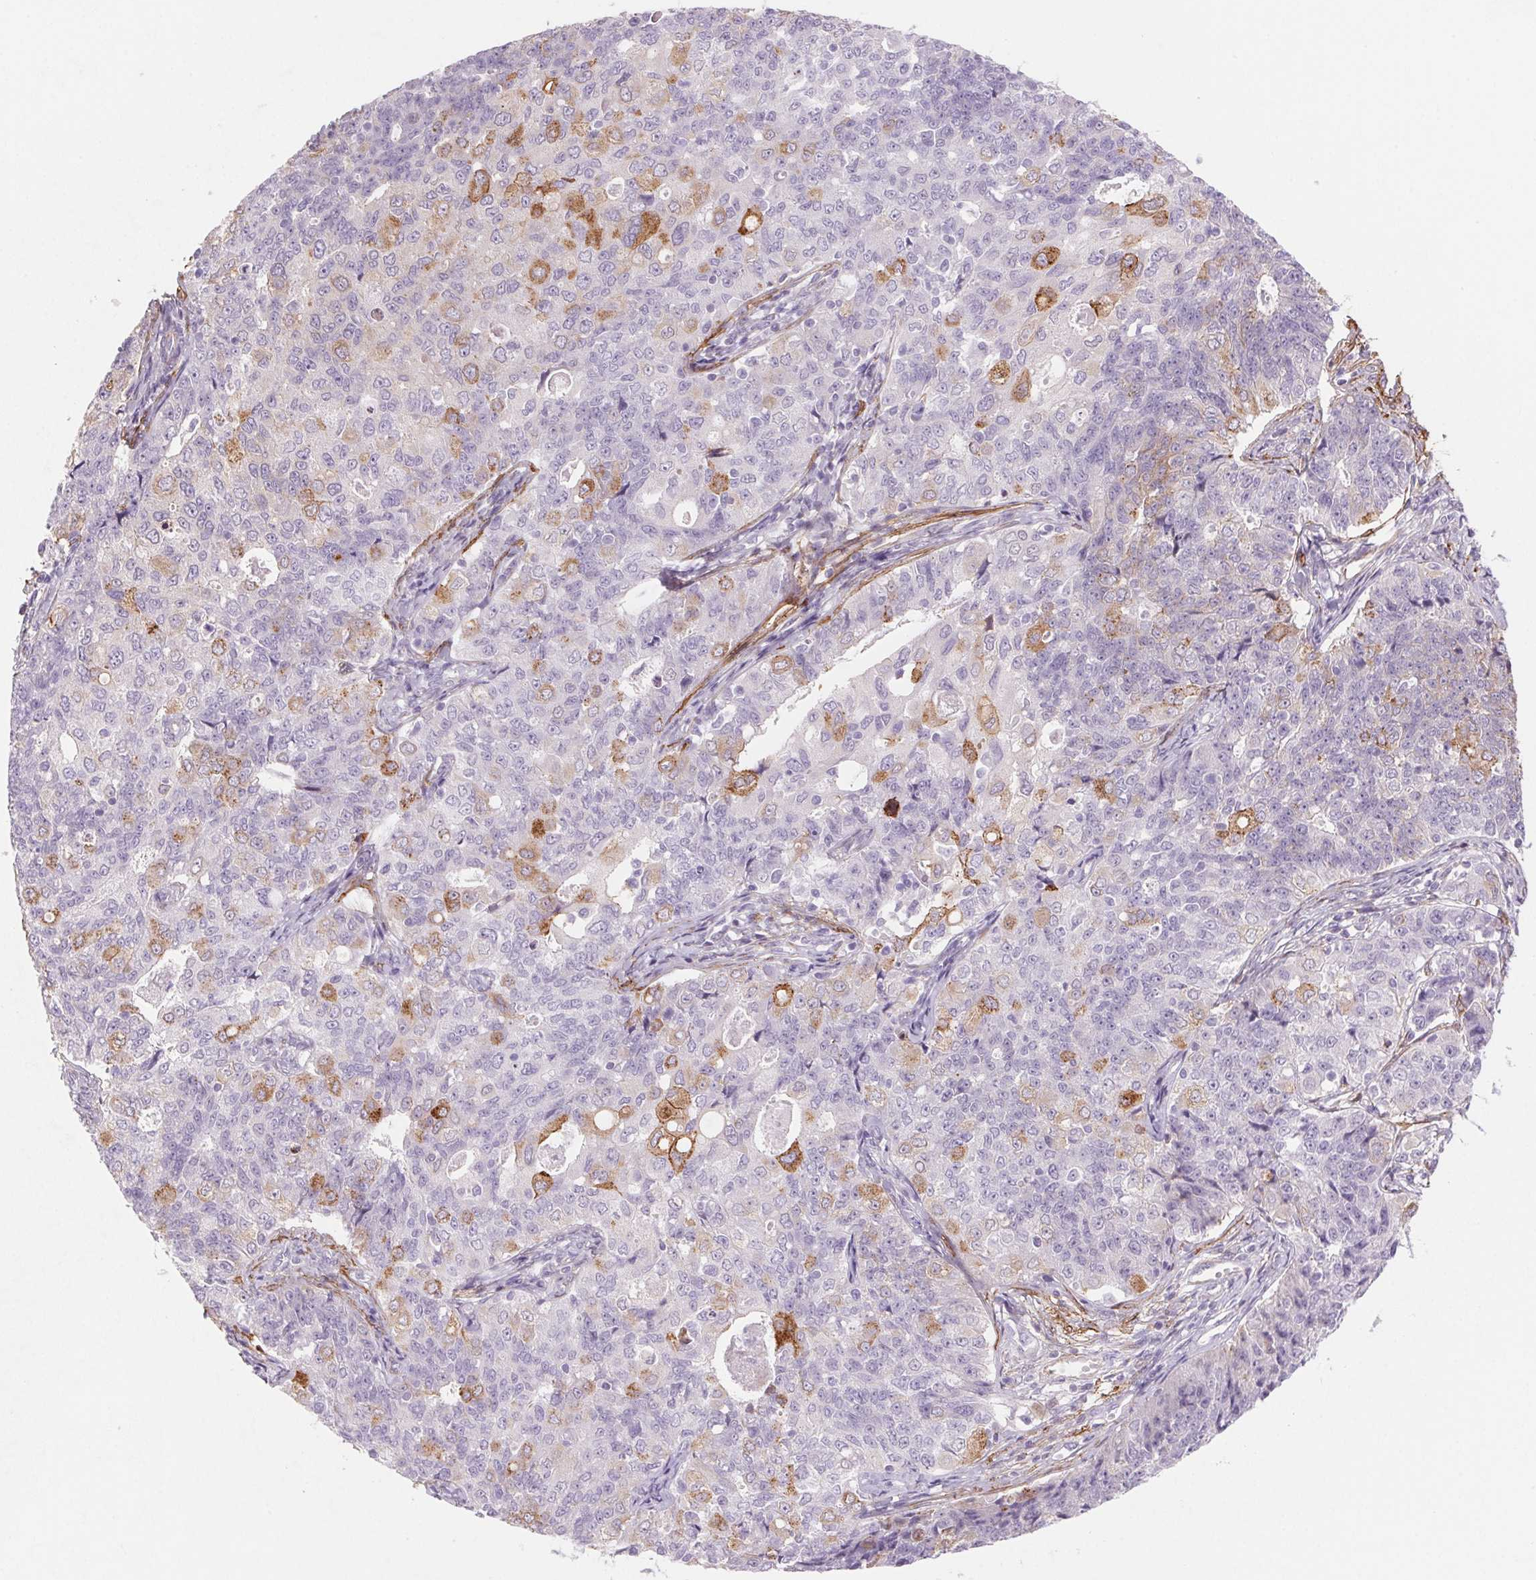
{"staining": {"intensity": "moderate", "quantity": "<25%", "location": "cytoplasmic/membranous"}, "tissue": "endometrial cancer", "cell_type": "Tumor cells", "image_type": "cancer", "snomed": [{"axis": "morphology", "description": "Adenocarcinoma, NOS"}, {"axis": "topography", "description": "Endometrium"}], "caption": "Protein expression analysis of human endometrial adenocarcinoma reveals moderate cytoplasmic/membranous staining in about <25% of tumor cells.", "gene": "GPX8", "patient": {"sex": "female", "age": 43}}